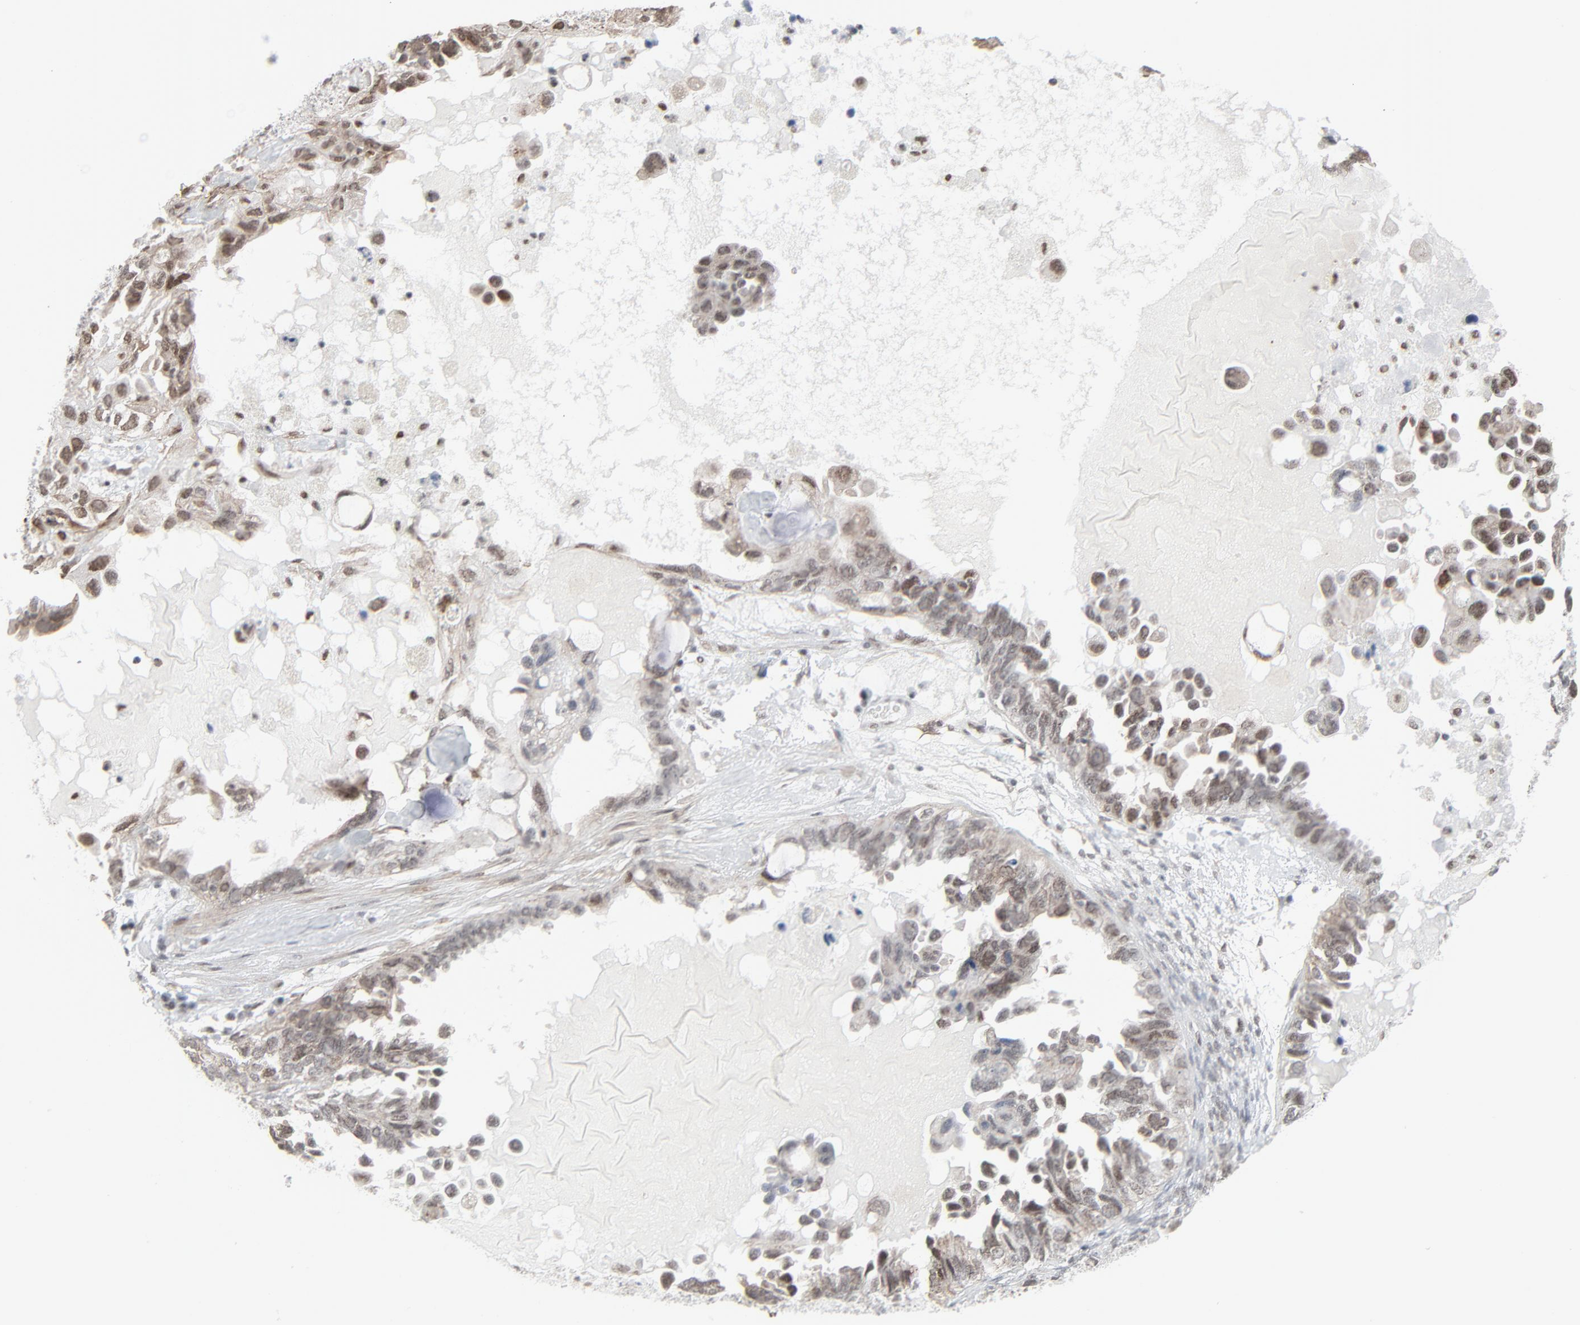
{"staining": {"intensity": "moderate", "quantity": "25%-75%", "location": "nuclear"}, "tissue": "ovarian cancer", "cell_type": "Tumor cells", "image_type": "cancer", "snomed": [{"axis": "morphology", "description": "Cystadenocarcinoma, serous, NOS"}, {"axis": "topography", "description": "Ovary"}], "caption": "A brown stain labels moderate nuclear positivity of a protein in ovarian serous cystadenocarcinoma tumor cells.", "gene": "FBXO28", "patient": {"sex": "female", "age": 82}}